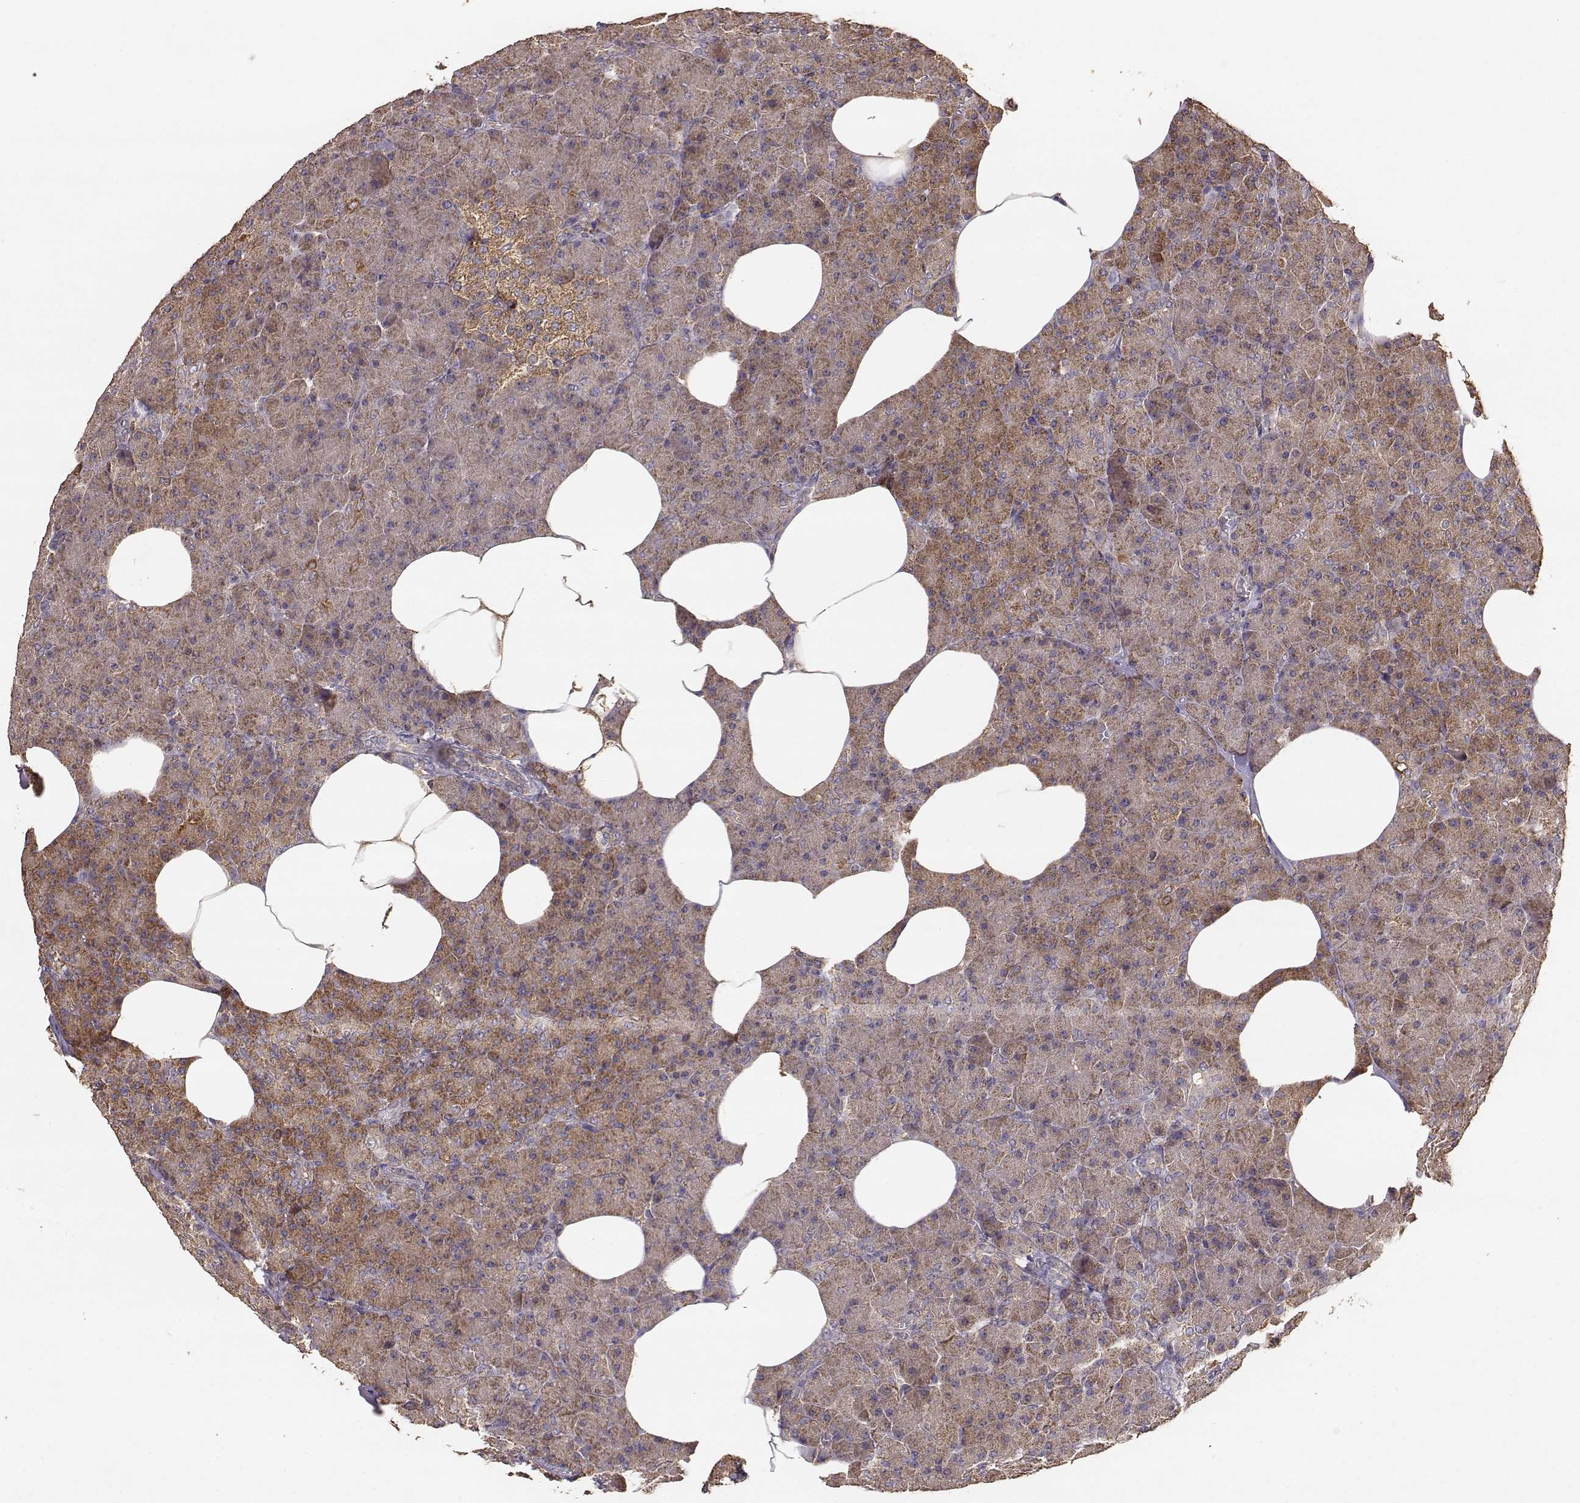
{"staining": {"intensity": "moderate", "quantity": ">75%", "location": "cytoplasmic/membranous"}, "tissue": "pancreas", "cell_type": "Exocrine glandular cells", "image_type": "normal", "snomed": [{"axis": "morphology", "description": "Normal tissue, NOS"}, {"axis": "topography", "description": "Pancreas"}], "caption": "The immunohistochemical stain shows moderate cytoplasmic/membranous staining in exocrine glandular cells of normal pancreas. The protein is shown in brown color, while the nuclei are stained blue.", "gene": "TARS3", "patient": {"sex": "female", "age": 45}}